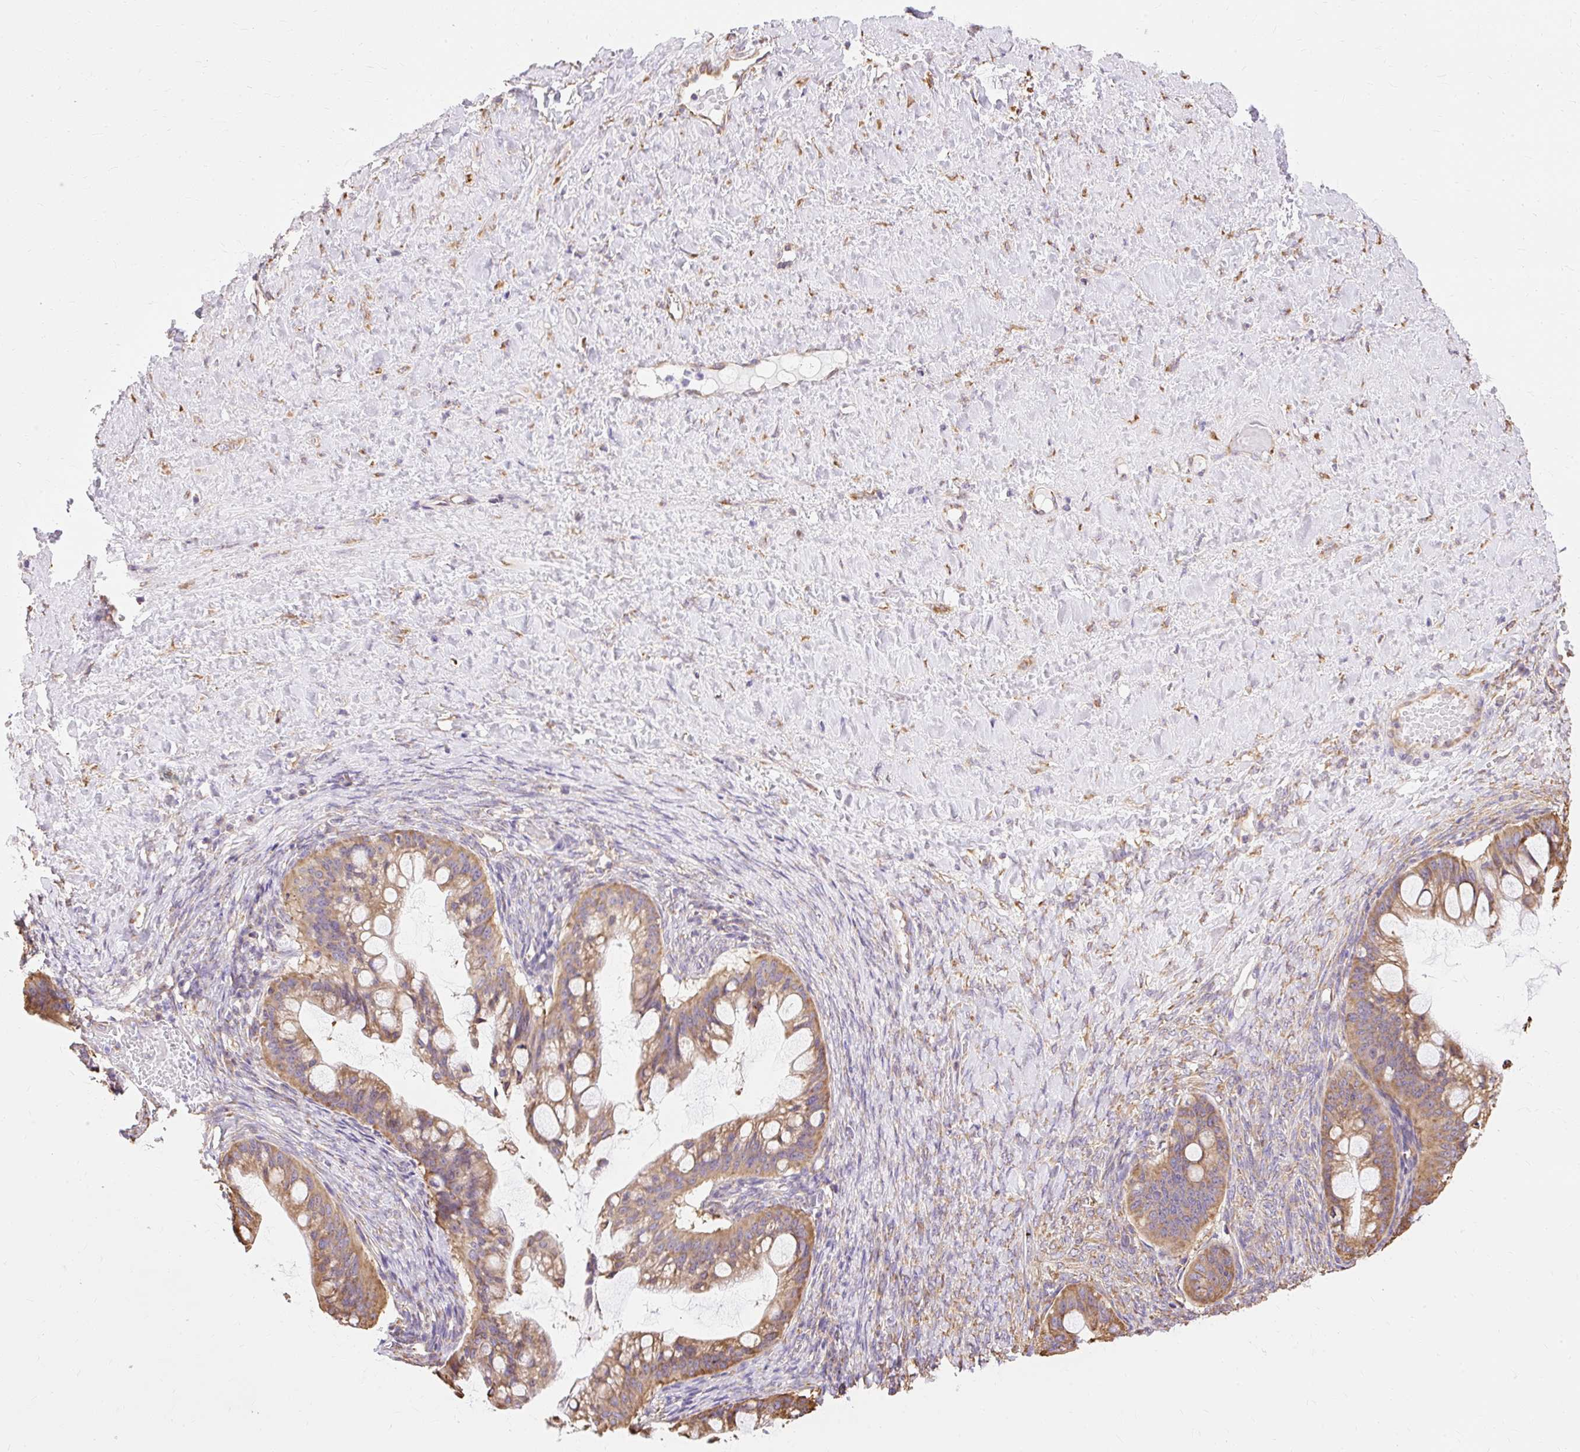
{"staining": {"intensity": "moderate", "quantity": ">75%", "location": "cytoplasmic/membranous"}, "tissue": "ovarian cancer", "cell_type": "Tumor cells", "image_type": "cancer", "snomed": [{"axis": "morphology", "description": "Cystadenocarcinoma, mucinous, NOS"}, {"axis": "topography", "description": "Ovary"}], "caption": "The micrograph shows staining of ovarian cancer (mucinous cystadenocarcinoma), revealing moderate cytoplasmic/membranous protein positivity (brown color) within tumor cells.", "gene": "RPS17", "patient": {"sex": "female", "age": 73}}